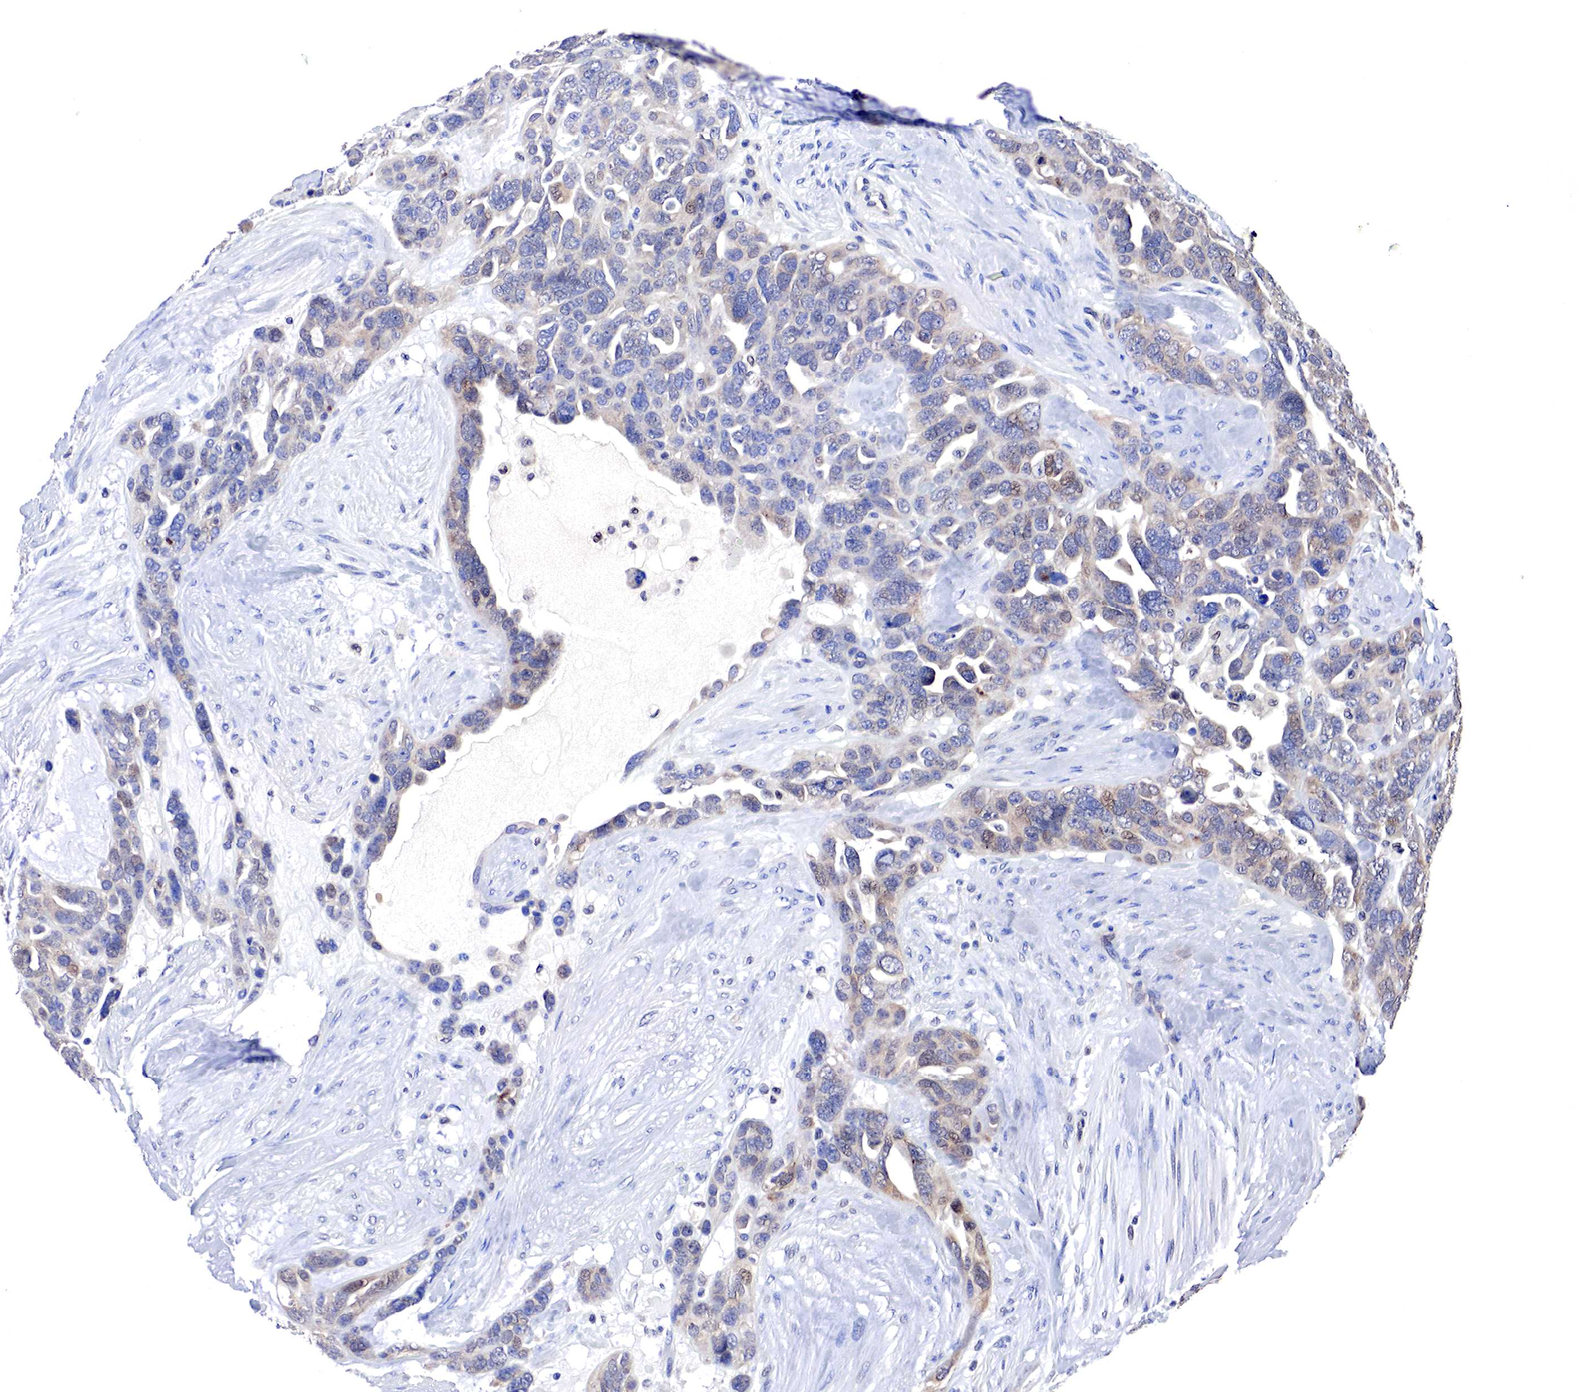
{"staining": {"intensity": "weak", "quantity": "<25%", "location": "cytoplasmic/membranous"}, "tissue": "ovarian cancer", "cell_type": "Tumor cells", "image_type": "cancer", "snomed": [{"axis": "morphology", "description": "Cystadenocarcinoma, serous, NOS"}, {"axis": "topography", "description": "Ovary"}], "caption": "Tumor cells are negative for brown protein staining in ovarian cancer (serous cystadenocarcinoma). Brightfield microscopy of IHC stained with DAB (3,3'-diaminobenzidine) (brown) and hematoxylin (blue), captured at high magnification.", "gene": "PABIR2", "patient": {"sex": "female", "age": 63}}